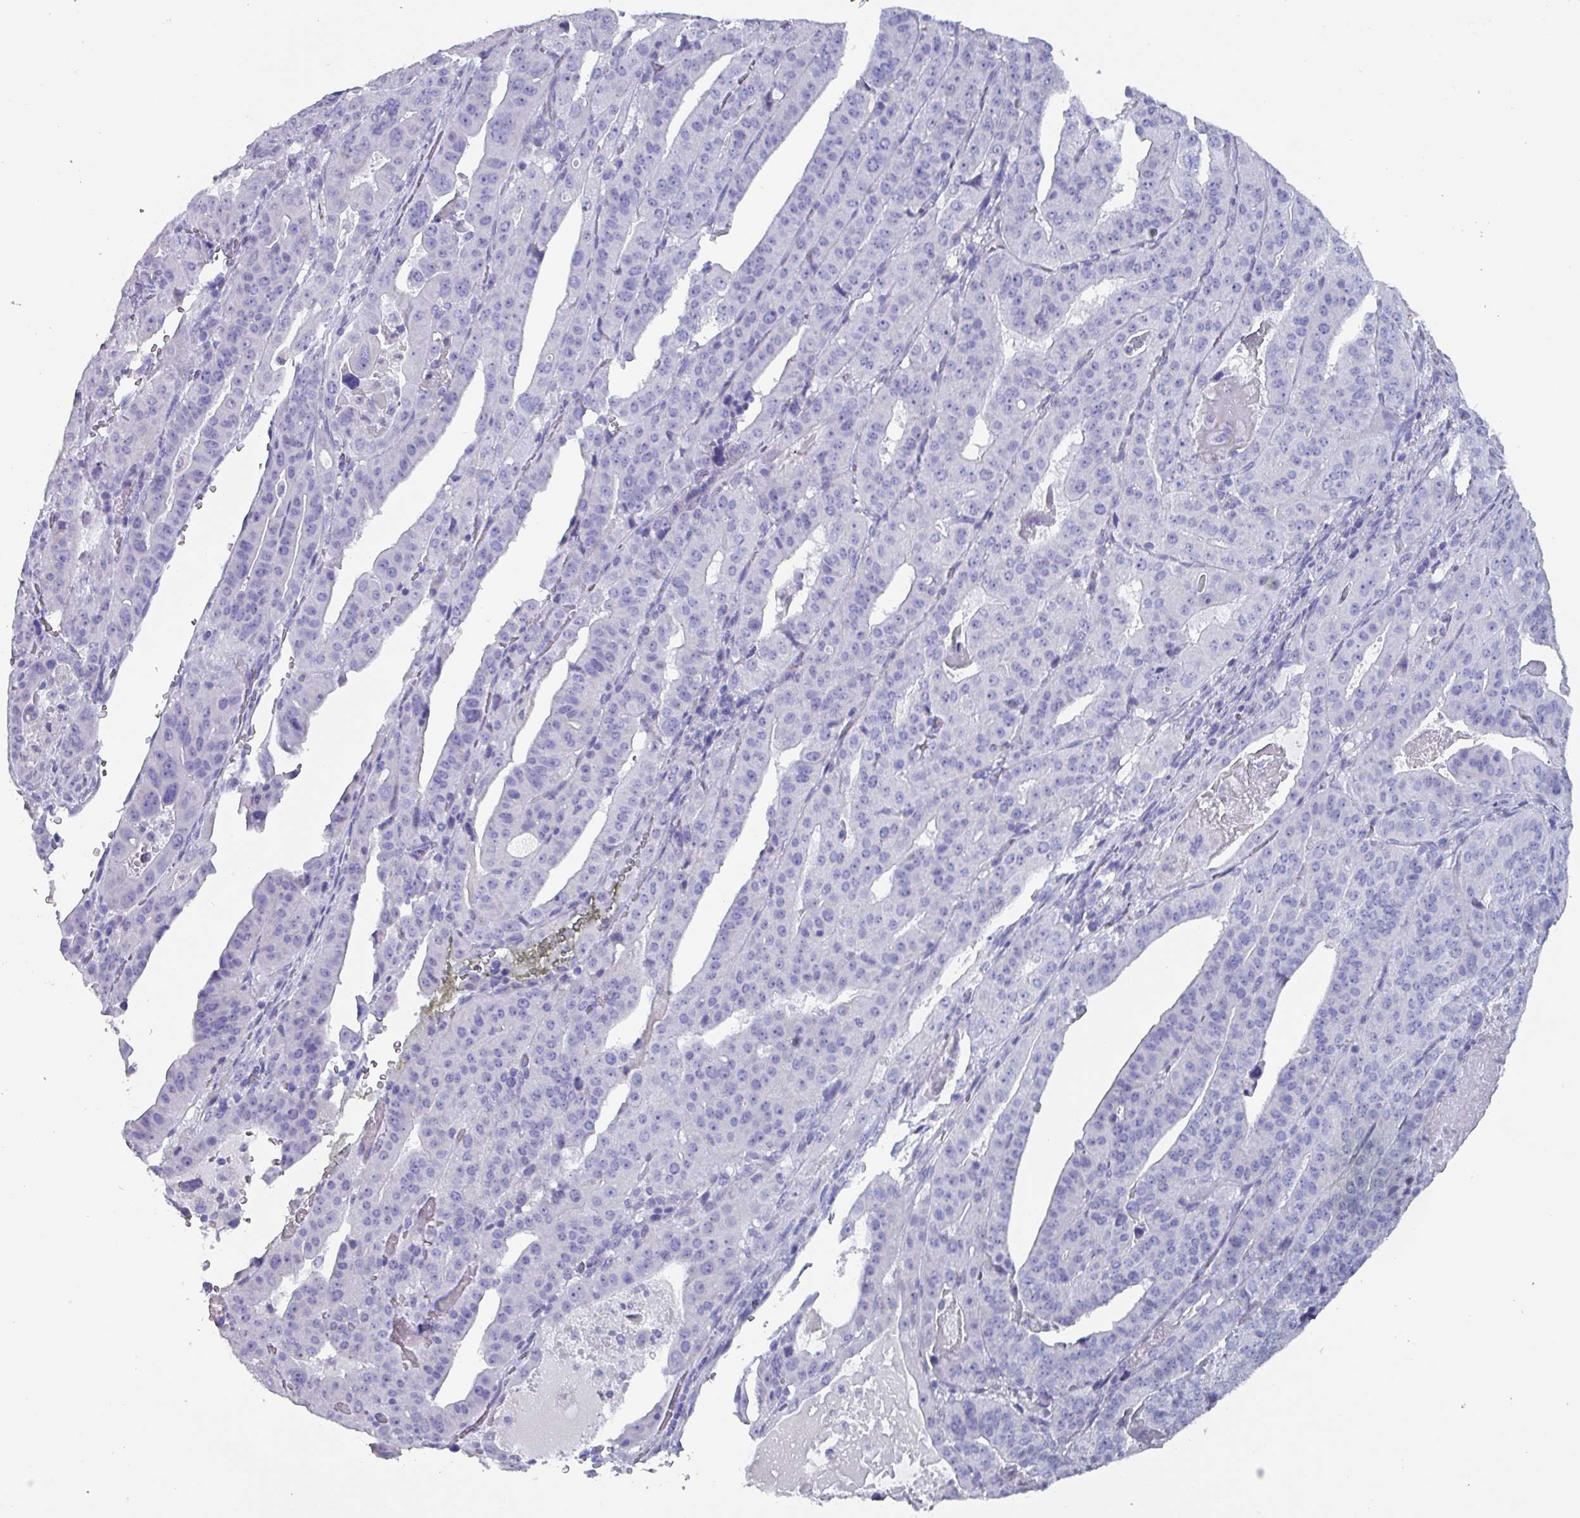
{"staining": {"intensity": "negative", "quantity": "none", "location": "none"}, "tissue": "stomach cancer", "cell_type": "Tumor cells", "image_type": "cancer", "snomed": [{"axis": "morphology", "description": "Adenocarcinoma, NOS"}, {"axis": "topography", "description": "Stomach"}], "caption": "Tumor cells are negative for brown protein staining in stomach cancer (adenocarcinoma).", "gene": "INS-IGF2", "patient": {"sex": "male", "age": 48}}